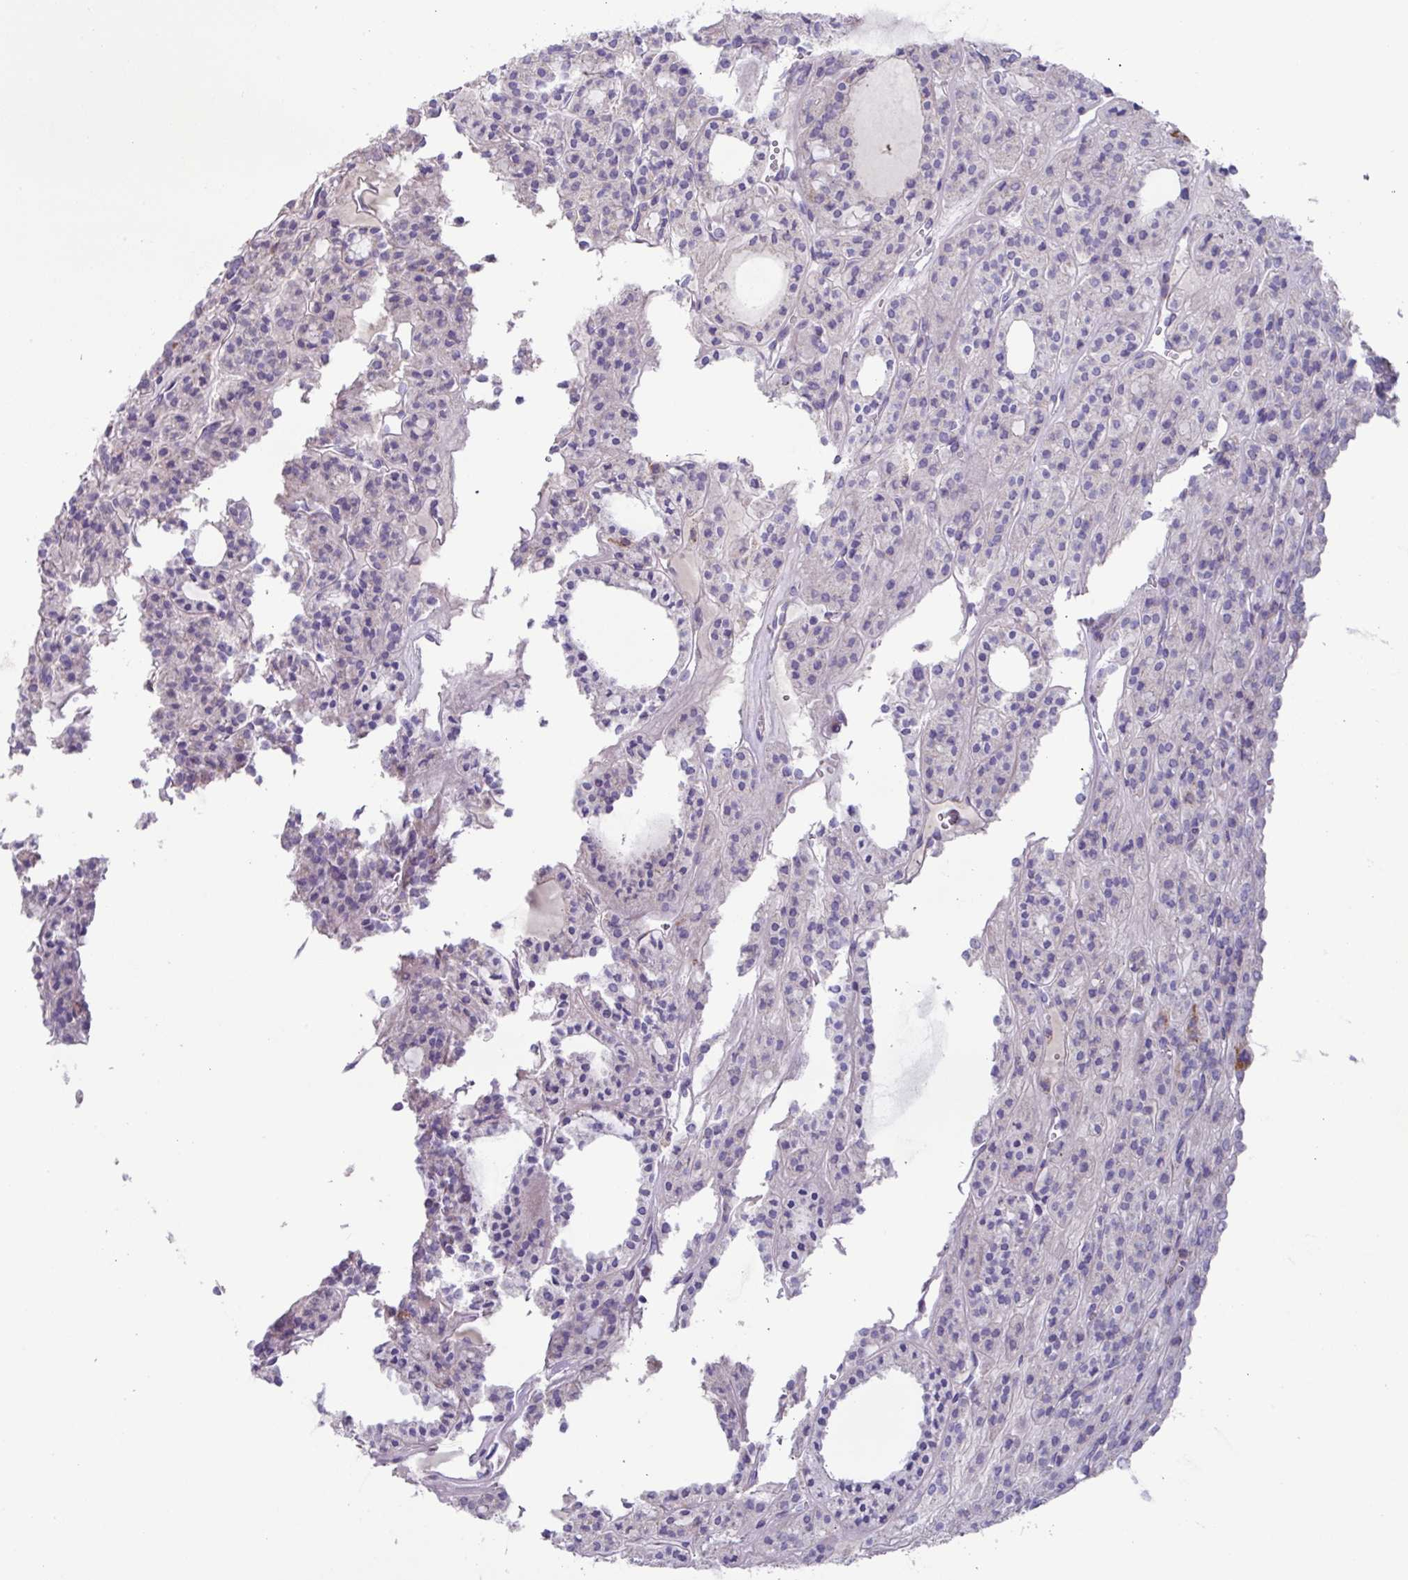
{"staining": {"intensity": "moderate", "quantity": "<25%", "location": "cytoplasmic/membranous"}, "tissue": "thyroid cancer", "cell_type": "Tumor cells", "image_type": "cancer", "snomed": [{"axis": "morphology", "description": "Follicular adenoma carcinoma, NOS"}, {"axis": "topography", "description": "Thyroid gland"}], "caption": "The immunohistochemical stain highlights moderate cytoplasmic/membranous staining in tumor cells of thyroid cancer tissue. Using DAB (brown) and hematoxylin (blue) stains, captured at high magnification using brightfield microscopy.", "gene": "MT-ND4", "patient": {"sex": "female", "age": 63}}